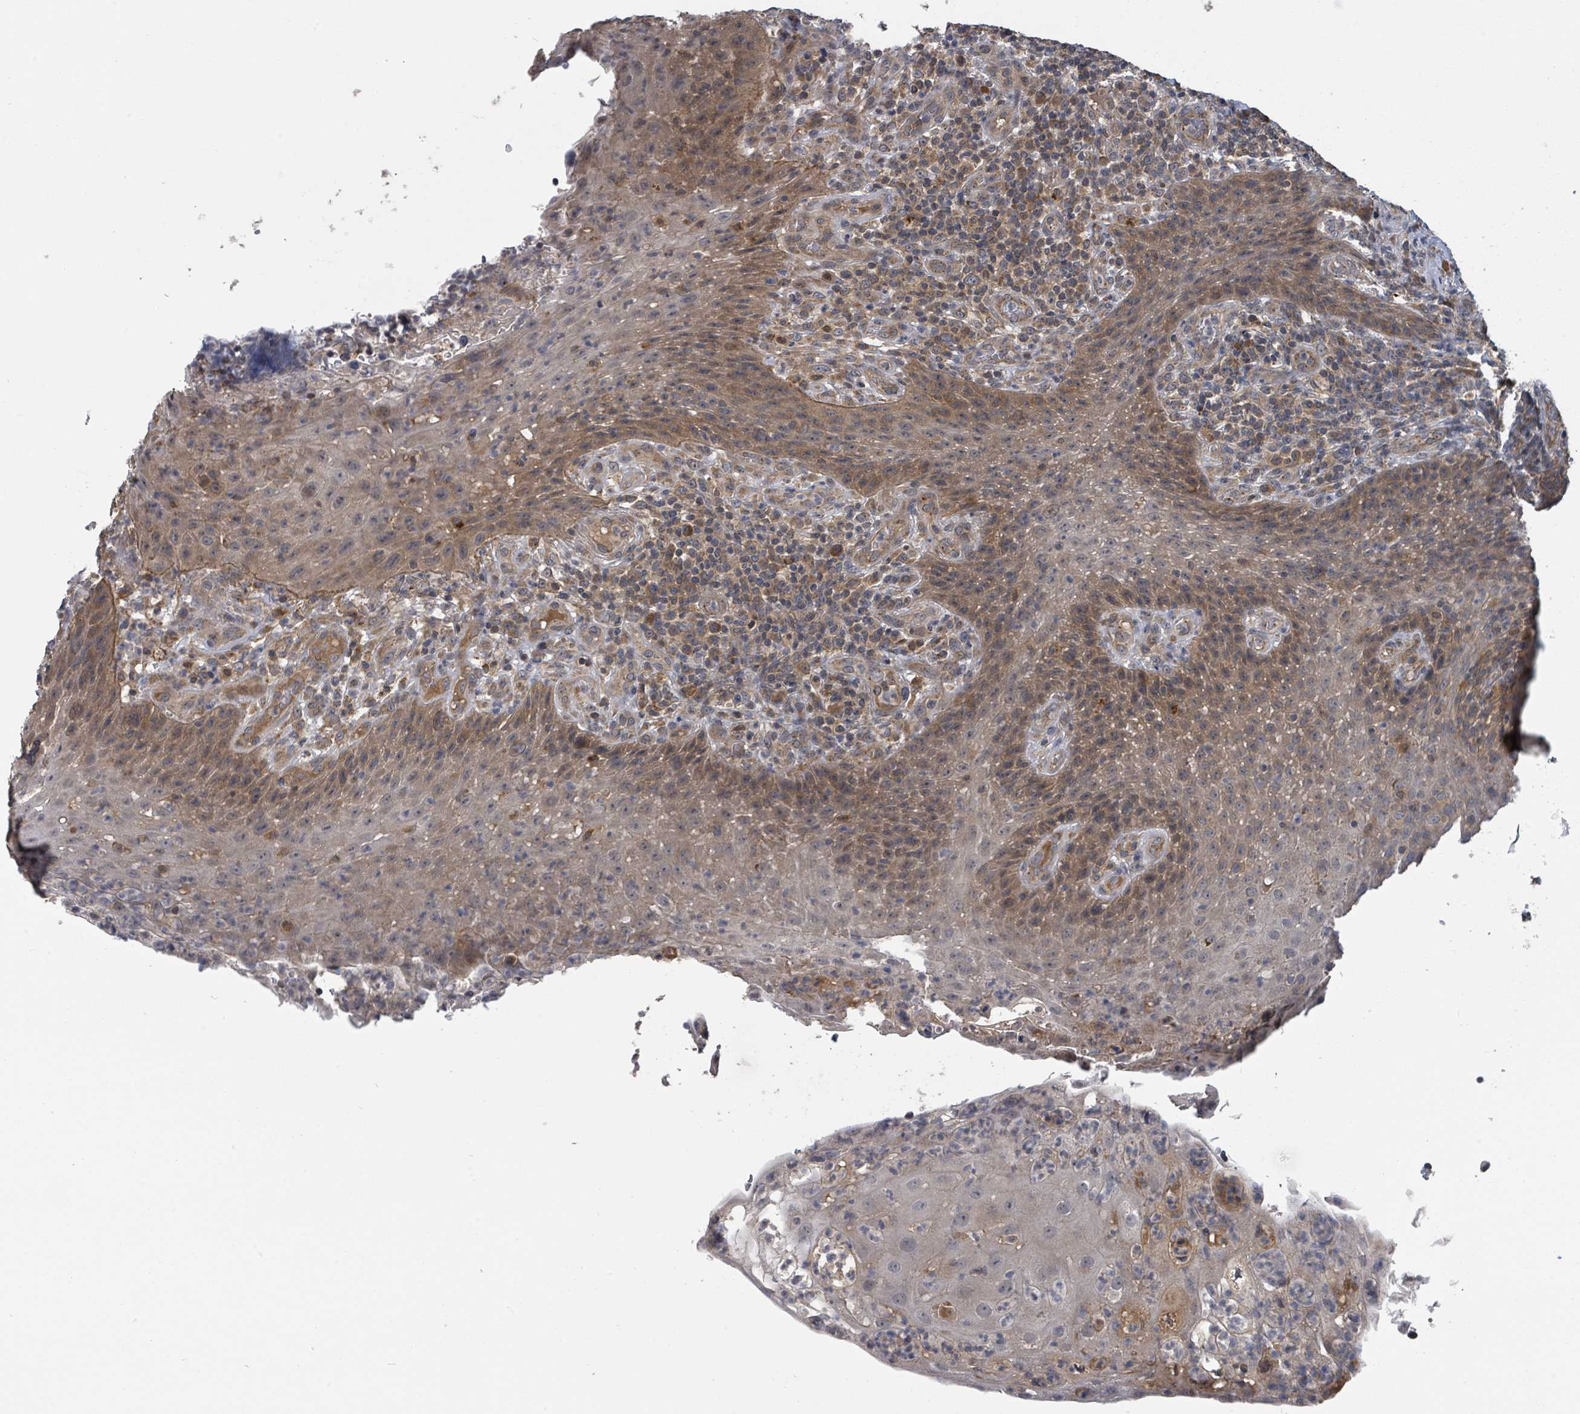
{"staining": {"intensity": "weak", "quantity": ">75%", "location": "cytoplasmic/membranous"}, "tissue": "tonsil", "cell_type": "Germinal center cells", "image_type": "normal", "snomed": [{"axis": "morphology", "description": "Normal tissue, NOS"}, {"axis": "topography", "description": "Tonsil"}], "caption": "Weak cytoplasmic/membranous positivity for a protein is present in approximately >75% of germinal center cells of benign tonsil using immunohistochemistry.", "gene": "CCDC121", "patient": {"sex": "male", "age": 17}}